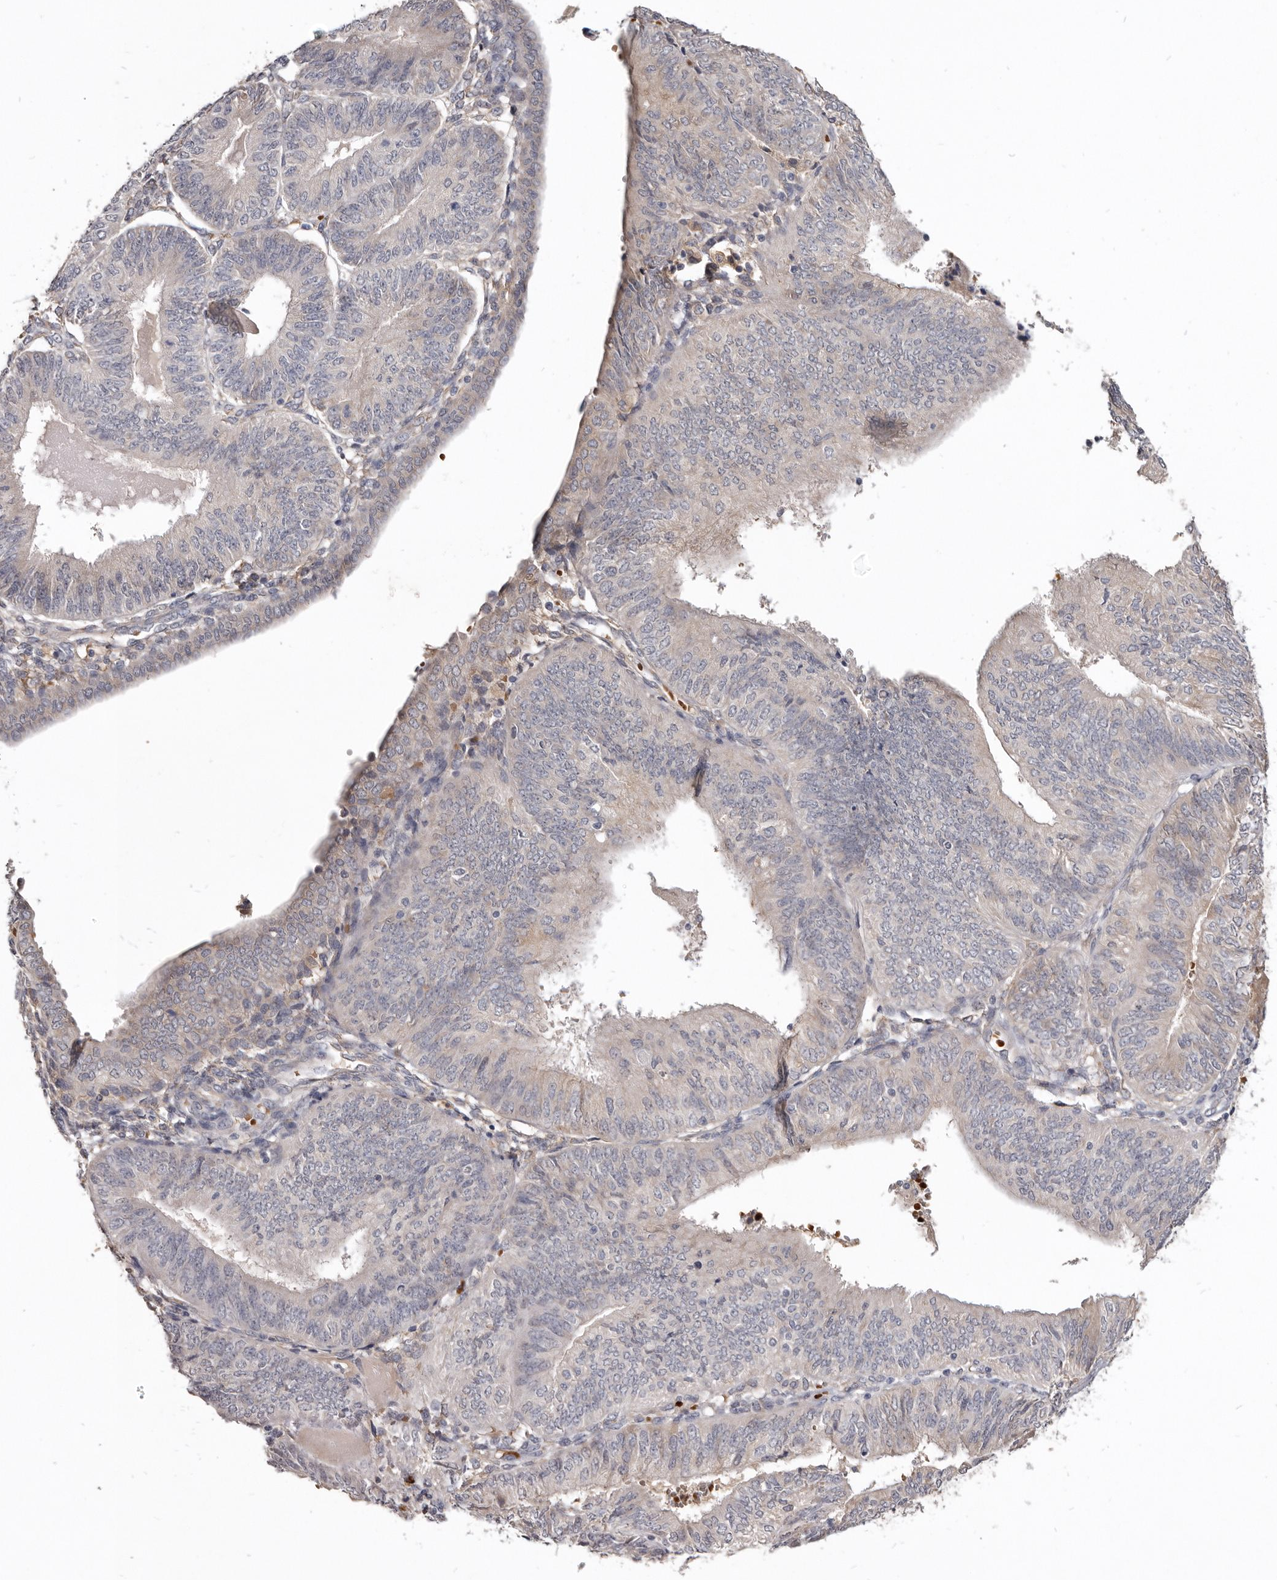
{"staining": {"intensity": "negative", "quantity": "none", "location": "none"}, "tissue": "endometrial cancer", "cell_type": "Tumor cells", "image_type": "cancer", "snomed": [{"axis": "morphology", "description": "Adenocarcinoma, NOS"}, {"axis": "topography", "description": "Endometrium"}], "caption": "An IHC micrograph of endometrial cancer (adenocarcinoma) is shown. There is no staining in tumor cells of endometrial cancer (adenocarcinoma).", "gene": "NENF", "patient": {"sex": "female", "age": 58}}